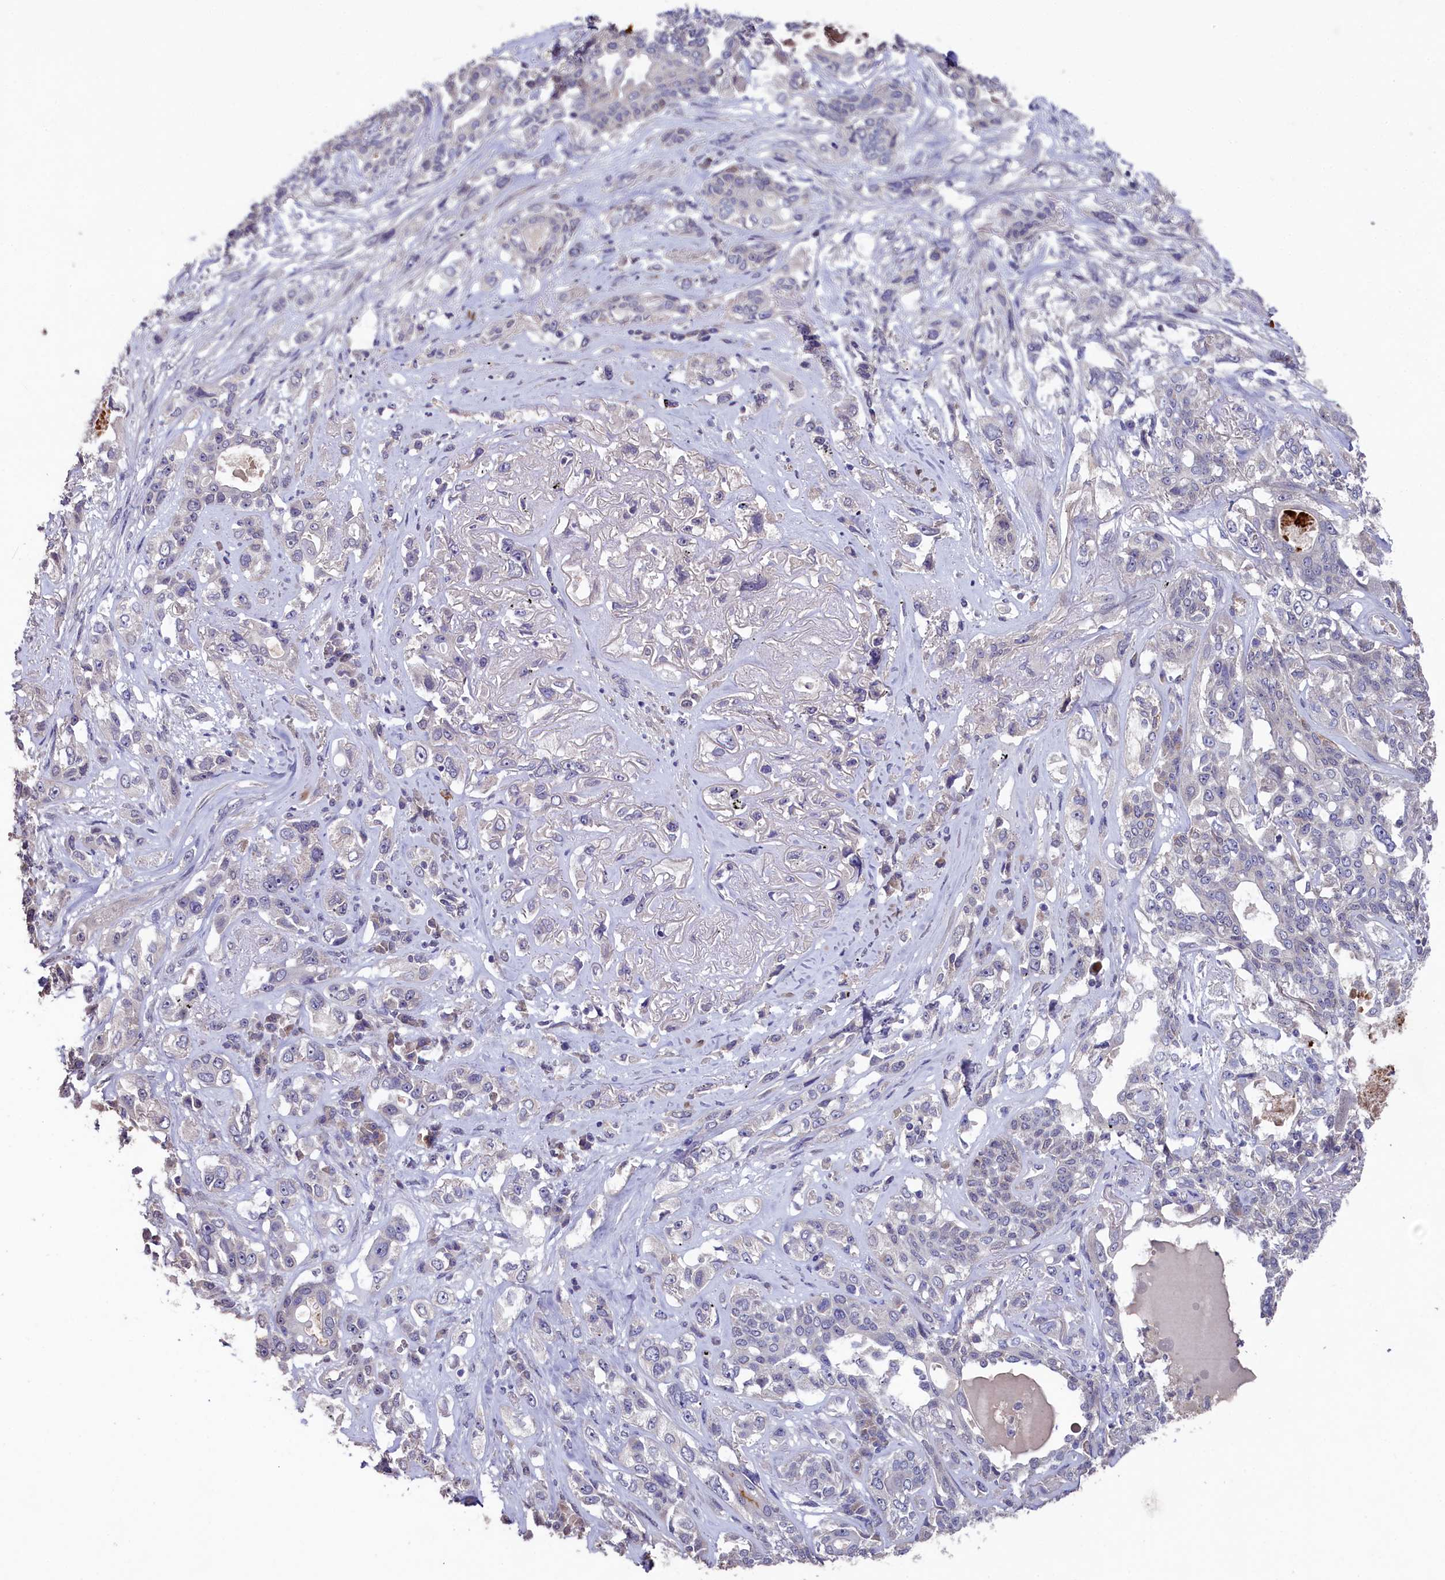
{"staining": {"intensity": "negative", "quantity": "none", "location": "none"}, "tissue": "lung cancer", "cell_type": "Tumor cells", "image_type": "cancer", "snomed": [{"axis": "morphology", "description": "Squamous cell carcinoma, NOS"}, {"axis": "topography", "description": "Lung"}], "caption": "Immunohistochemistry photomicrograph of human lung cancer (squamous cell carcinoma) stained for a protein (brown), which reveals no positivity in tumor cells.", "gene": "SLC39A6", "patient": {"sex": "female", "age": 70}}